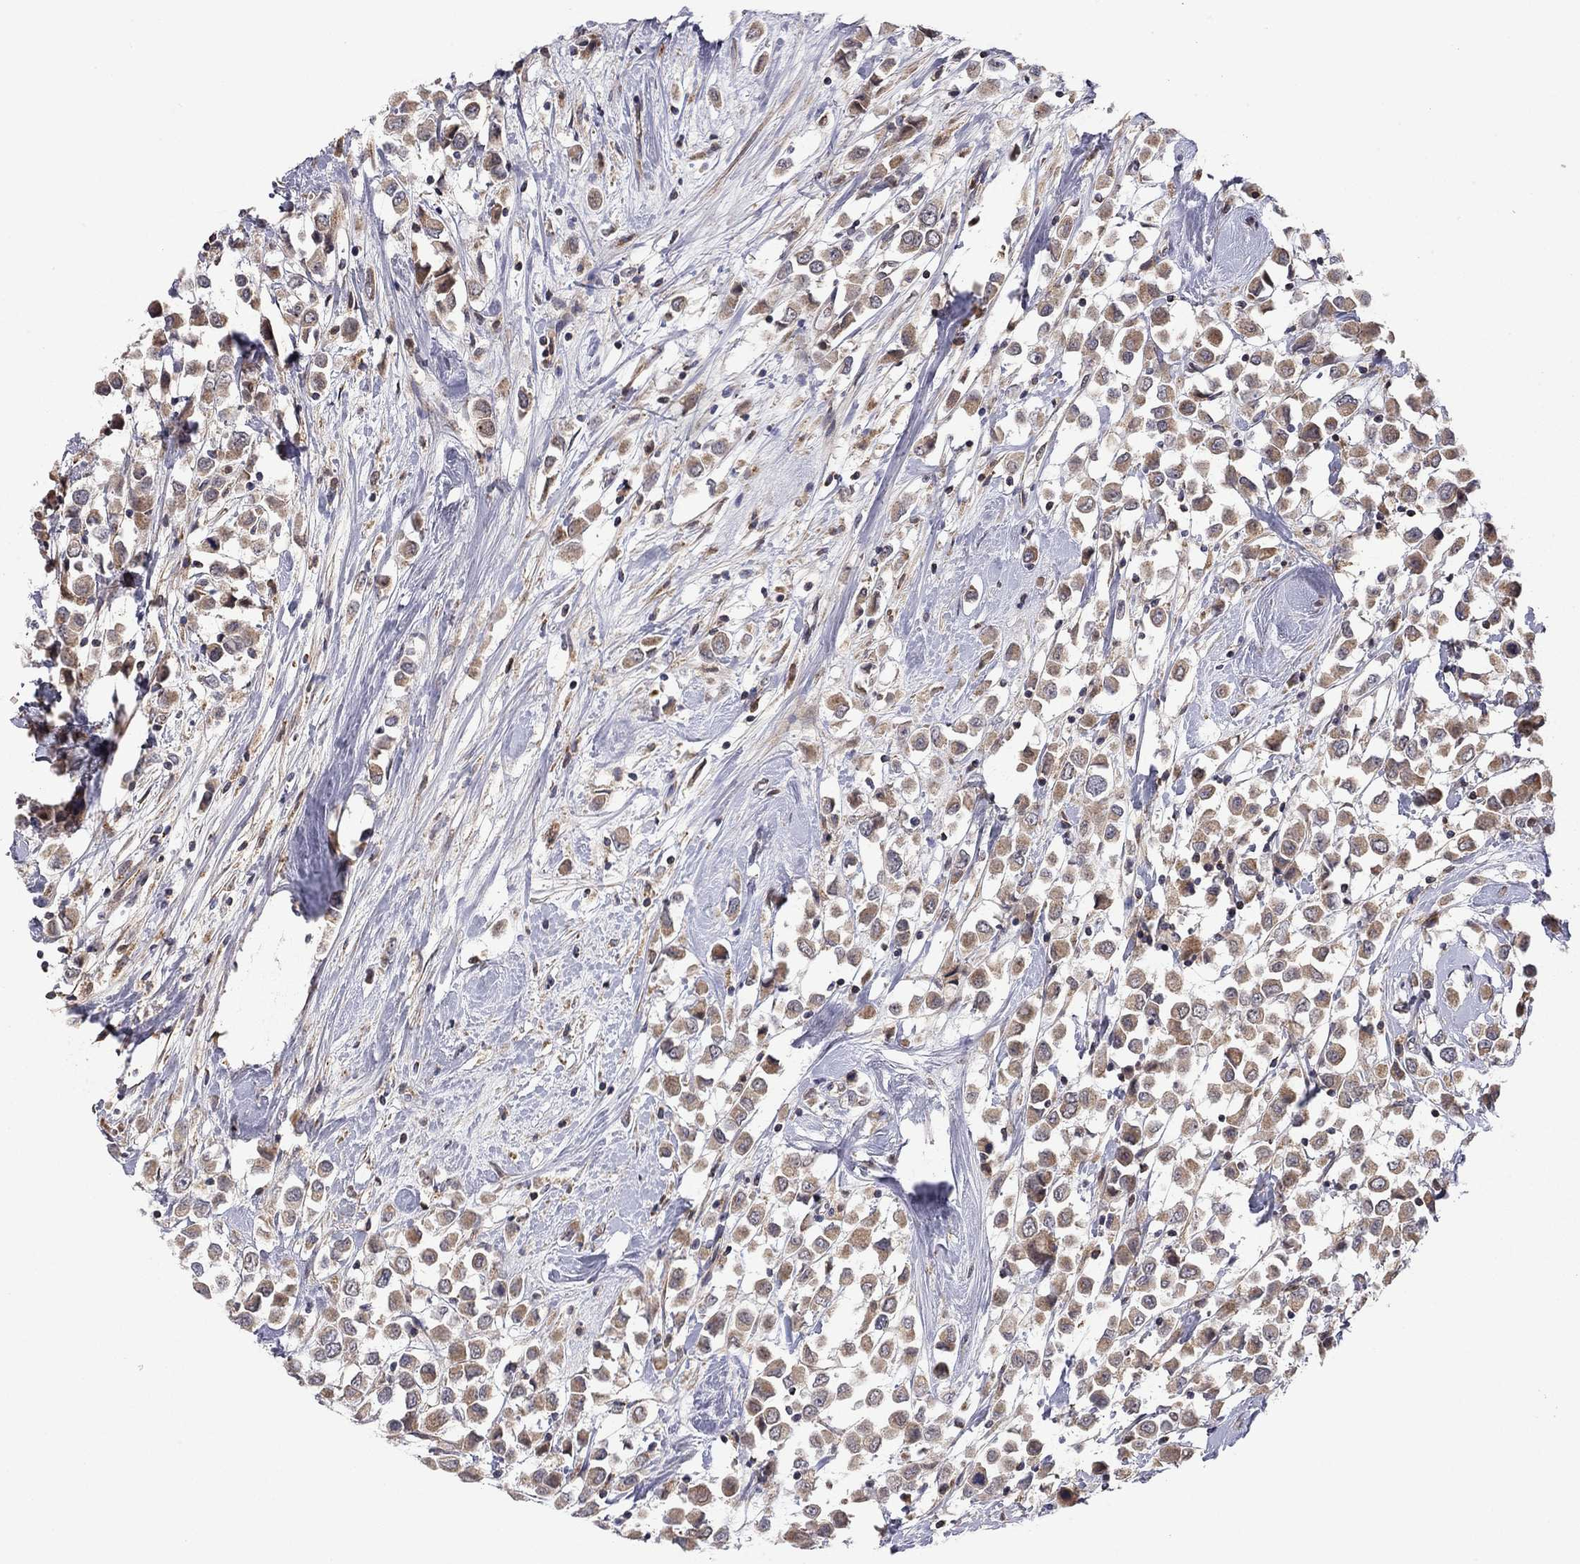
{"staining": {"intensity": "weak", "quantity": ">75%", "location": "cytoplasmic/membranous"}, "tissue": "breast cancer", "cell_type": "Tumor cells", "image_type": "cancer", "snomed": [{"axis": "morphology", "description": "Duct carcinoma"}, {"axis": "topography", "description": "Breast"}], "caption": "Immunohistochemical staining of human invasive ductal carcinoma (breast) displays low levels of weak cytoplasmic/membranous protein positivity in approximately >75% of tumor cells. The staining is performed using DAB (3,3'-diaminobenzidine) brown chromogen to label protein expression. The nuclei are counter-stained blue using hematoxylin.", "gene": "IDS", "patient": {"sex": "female", "age": 61}}